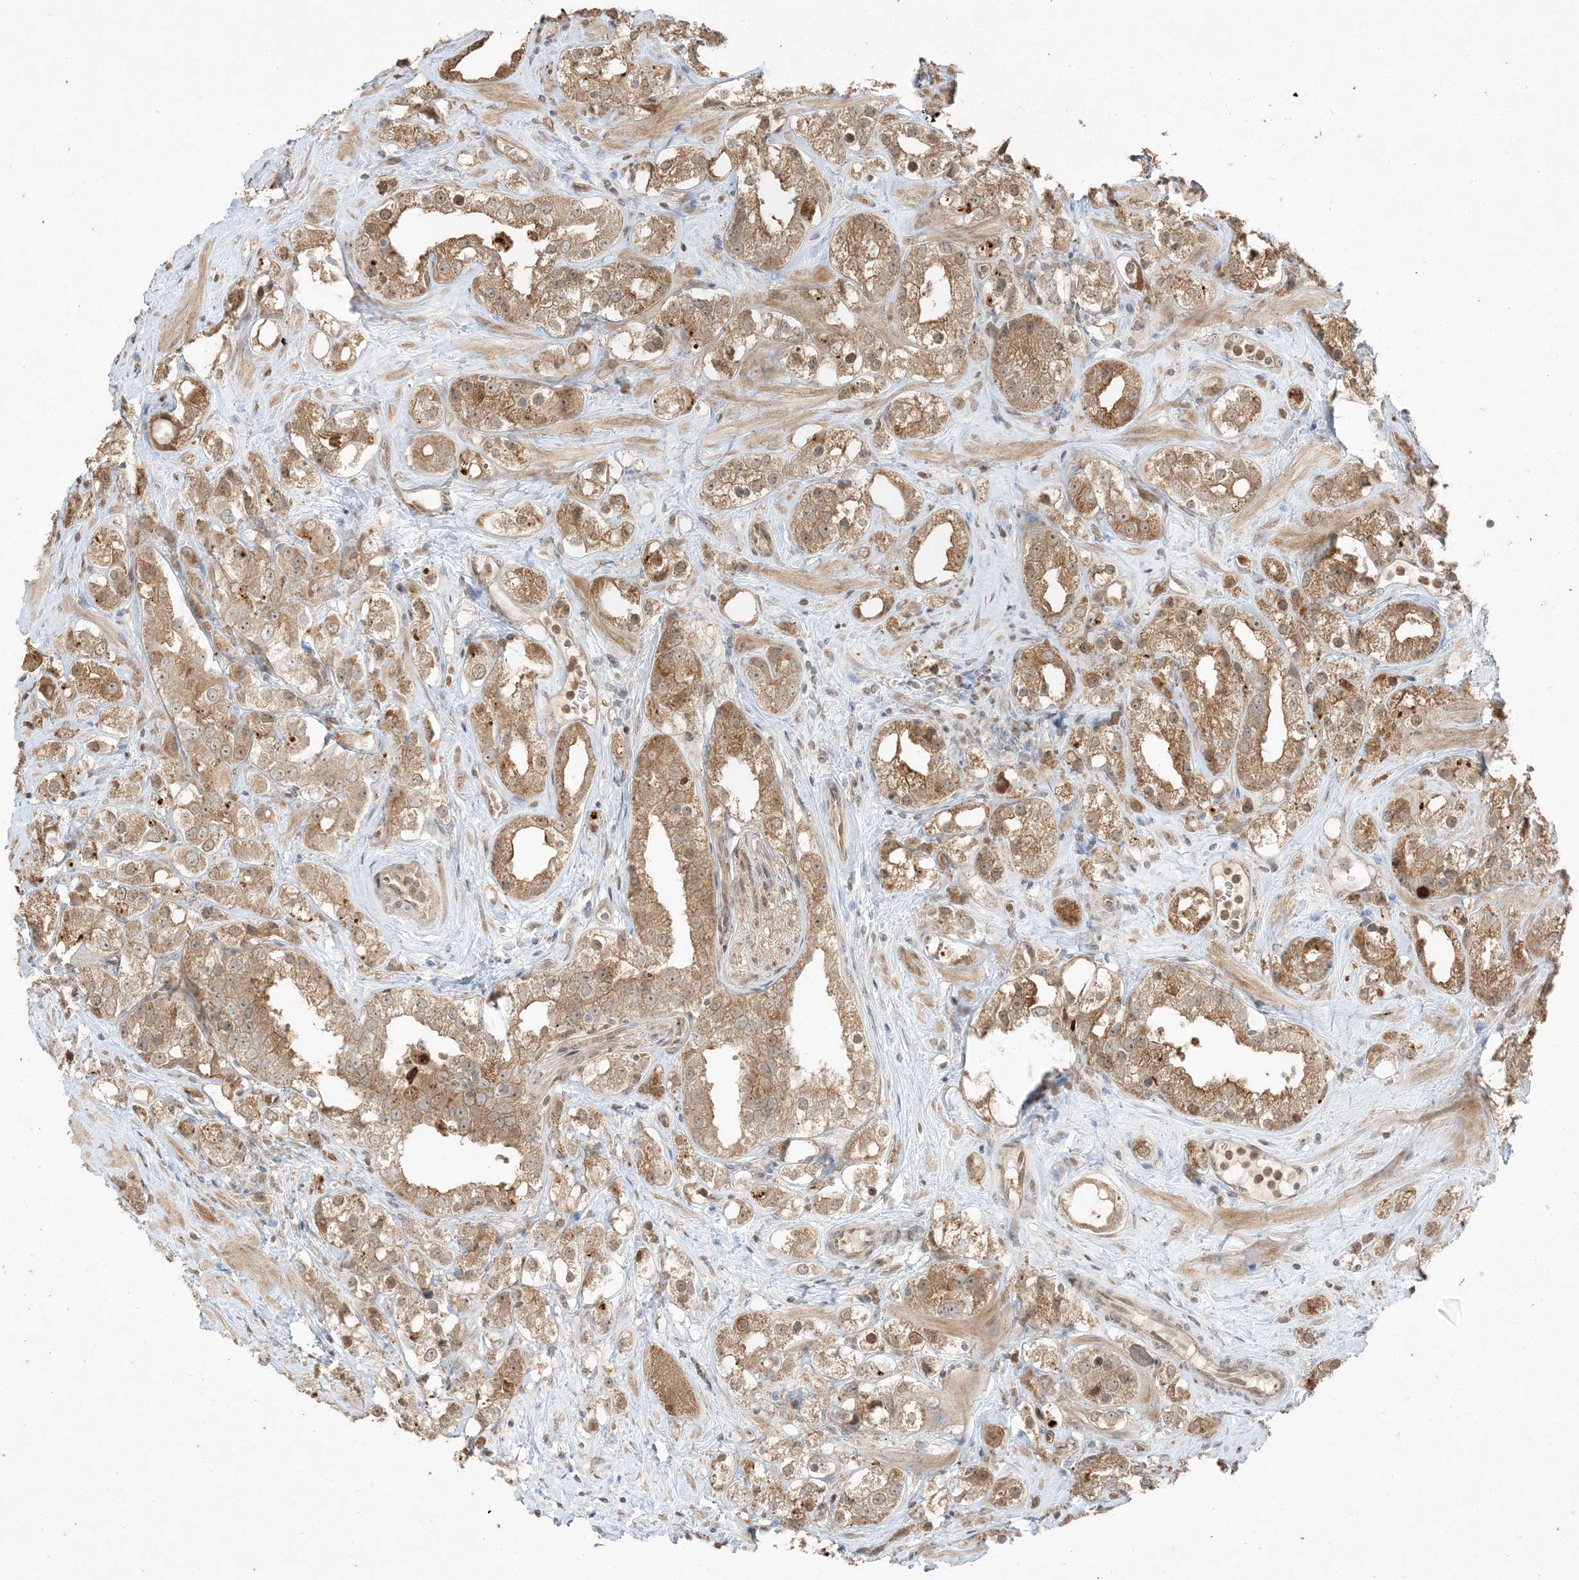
{"staining": {"intensity": "moderate", "quantity": ">75%", "location": "cytoplasmic/membranous"}, "tissue": "prostate cancer", "cell_type": "Tumor cells", "image_type": "cancer", "snomed": [{"axis": "morphology", "description": "Adenocarcinoma, NOS"}, {"axis": "topography", "description": "Prostate"}], "caption": "Tumor cells reveal medium levels of moderate cytoplasmic/membranous expression in about >75% of cells in human prostate adenocarcinoma. (DAB (3,3'-diaminobenzidine) IHC with brightfield microscopy, high magnification).", "gene": "ZBTB41", "patient": {"sex": "male", "age": 79}}